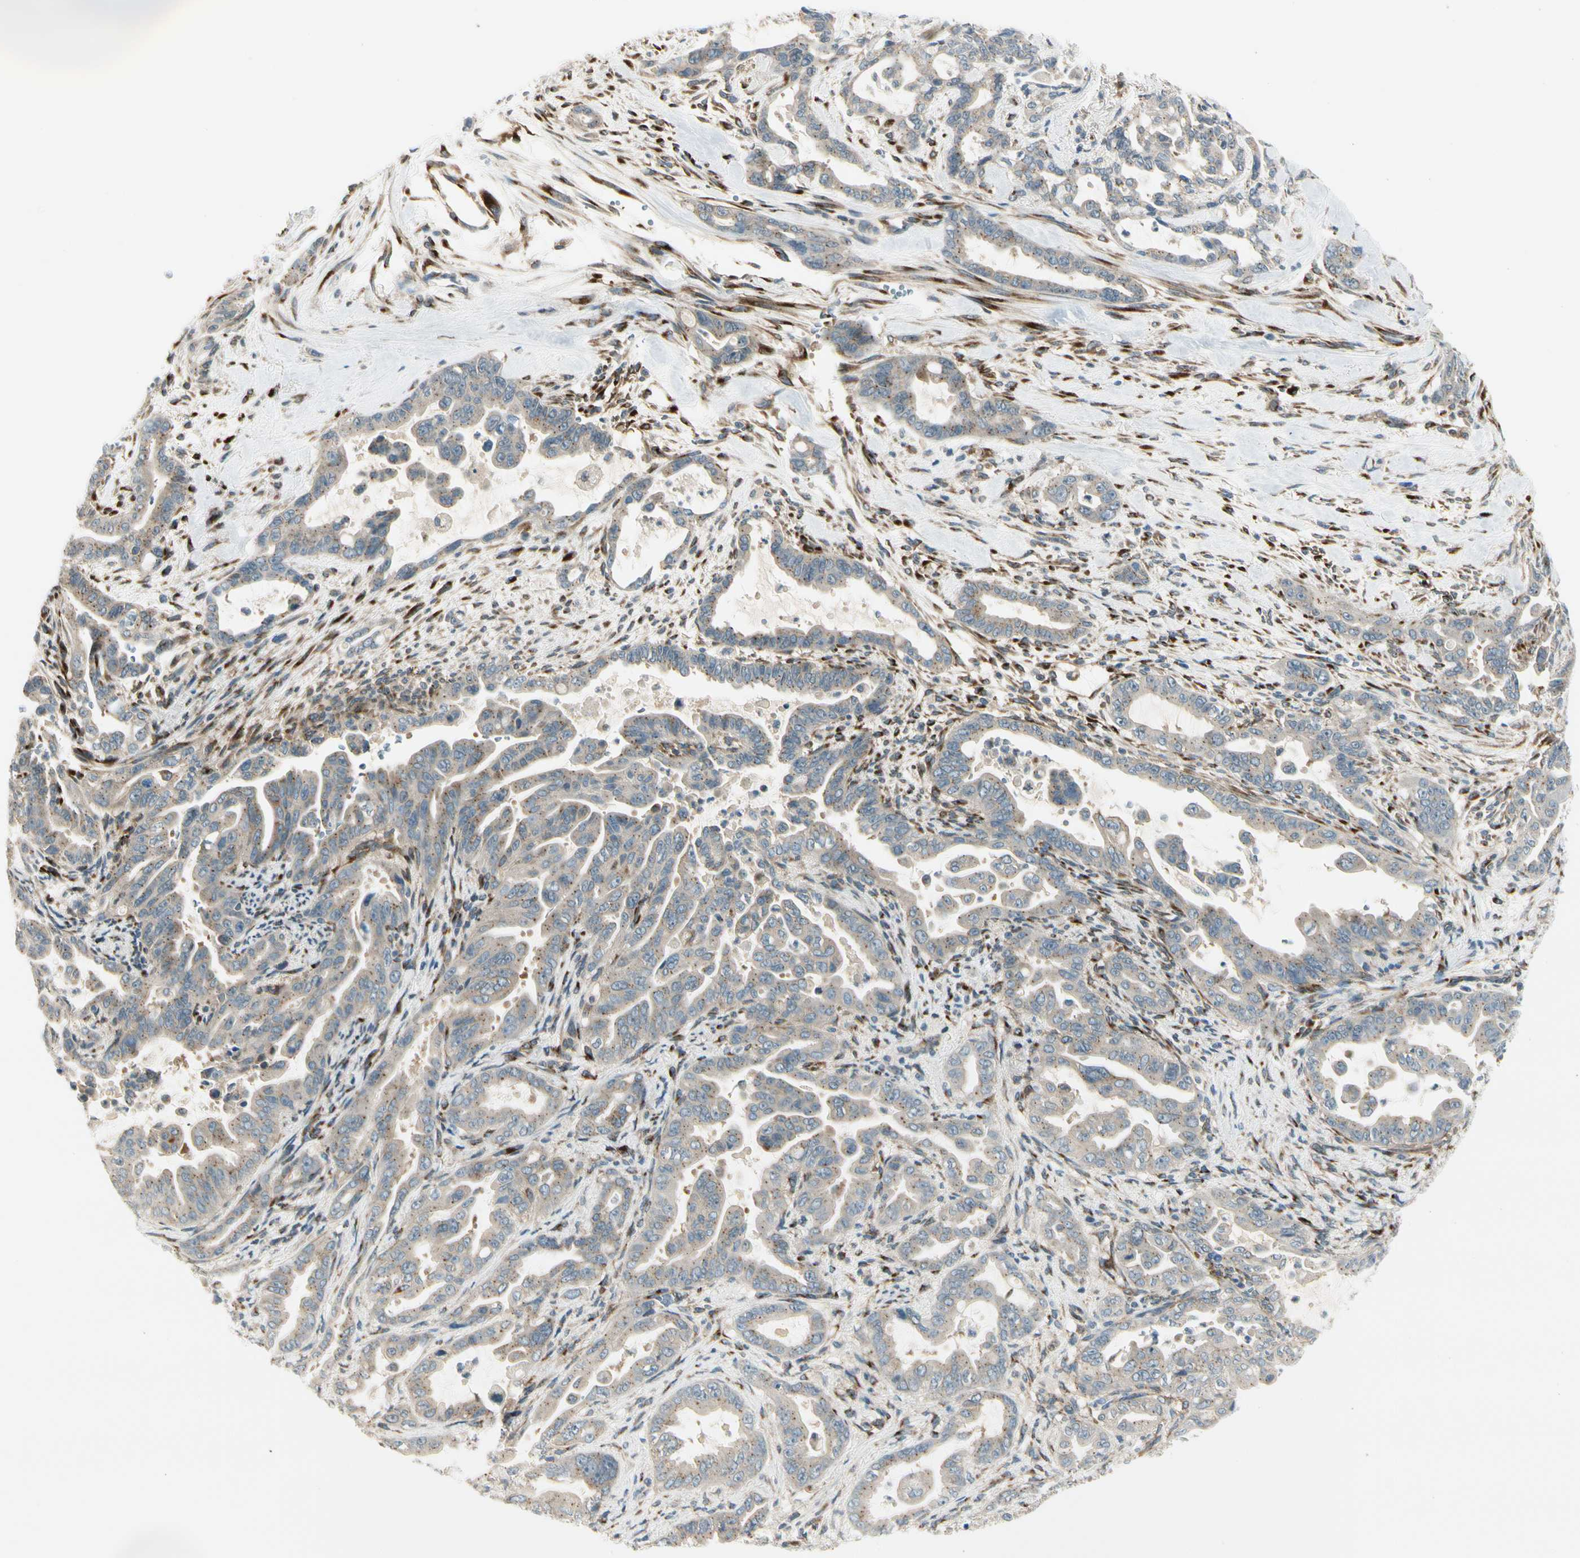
{"staining": {"intensity": "weak", "quantity": ">75%", "location": "cytoplasmic/membranous"}, "tissue": "pancreatic cancer", "cell_type": "Tumor cells", "image_type": "cancer", "snomed": [{"axis": "morphology", "description": "Adenocarcinoma, NOS"}, {"axis": "topography", "description": "Pancreas"}], "caption": "Protein expression analysis of human adenocarcinoma (pancreatic) reveals weak cytoplasmic/membranous positivity in approximately >75% of tumor cells. (DAB IHC, brown staining for protein, blue staining for nuclei).", "gene": "MANSC1", "patient": {"sex": "male", "age": 70}}